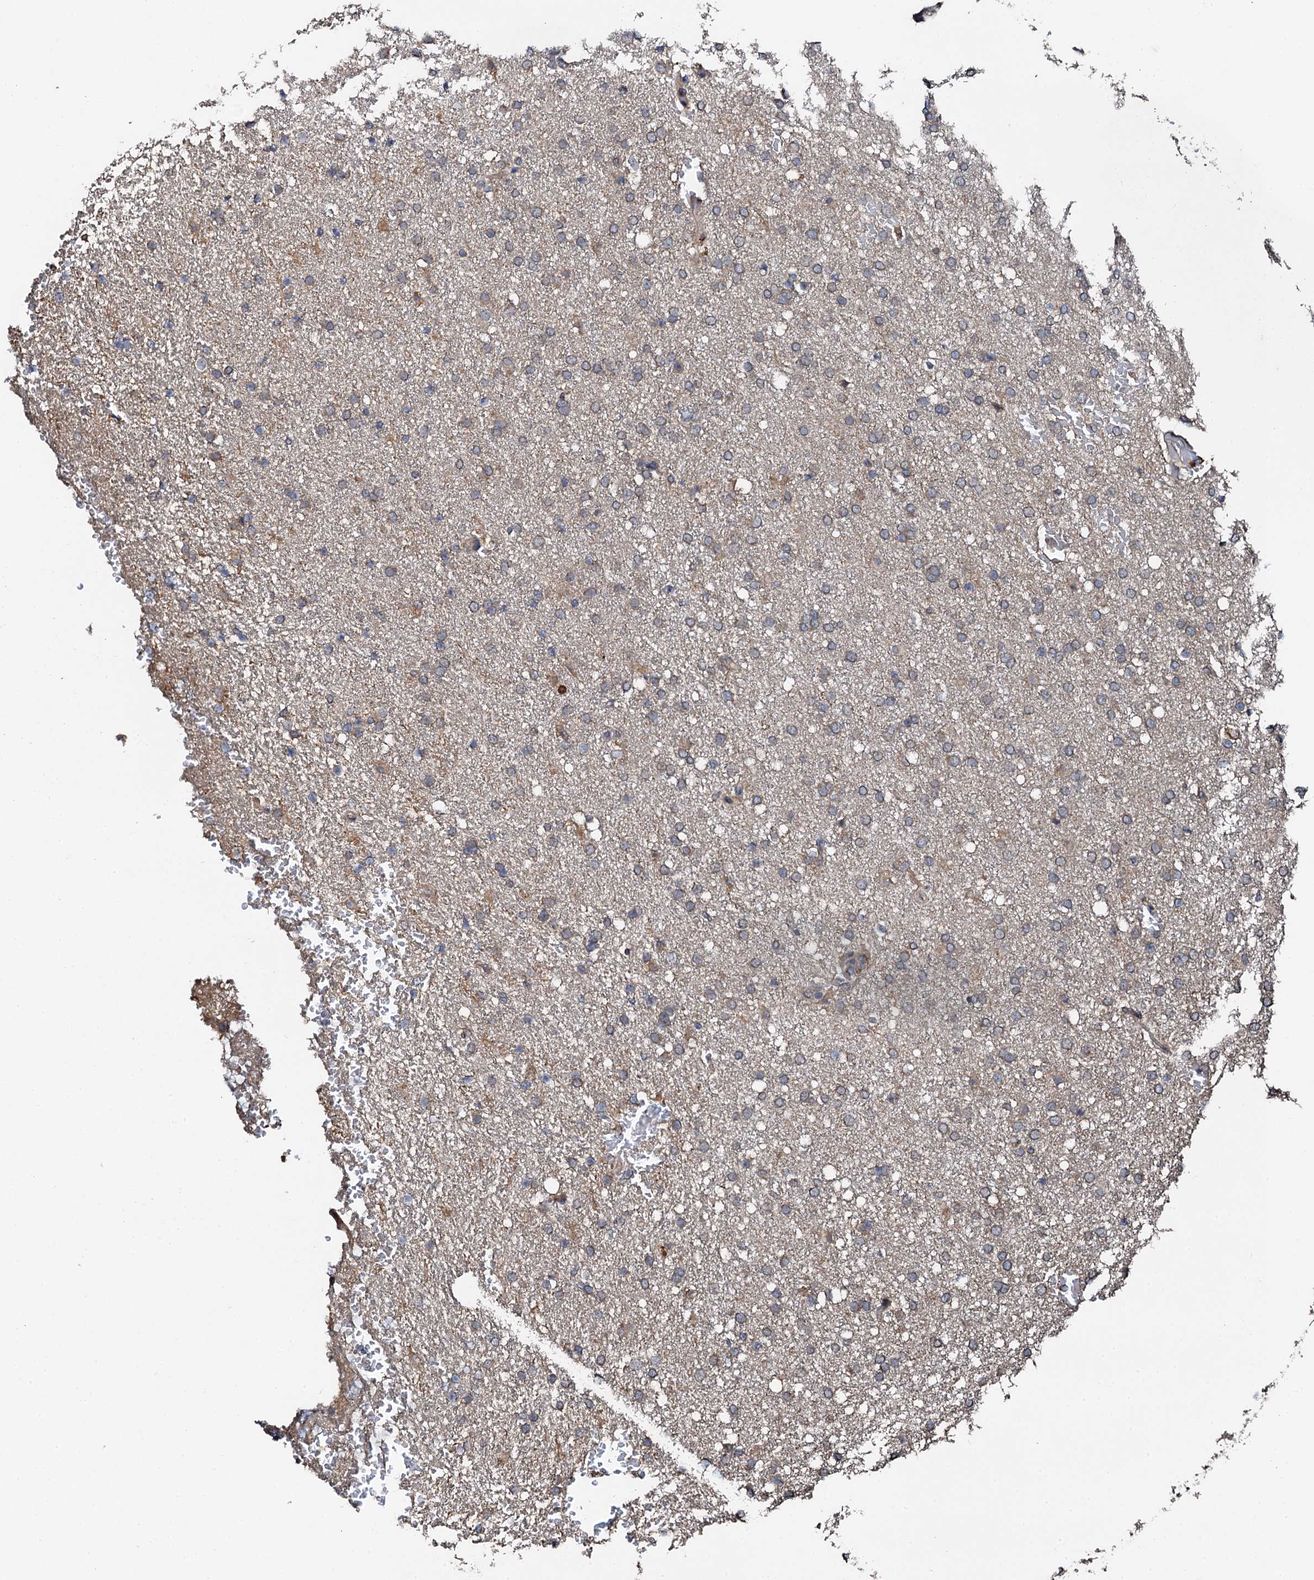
{"staining": {"intensity": "weak", "quantity": "25%-75%", "location": "cytoplasmic/membranous"}, "tissue": "glioma", "cell_type": "Tumor cells", "image_type": "cancer", "snomed": [{"axis": "morphology", "description": "Glioma, malignant, High grade"}, {"axis": "topography", "description": "Brain"}], "caption": "Tumor cells reveal weak cytoplasmic/membranous positivity in approximately 25%-75% of cells in high-grade glioma (malignant). The protein of interest is stained brown, and the nuclei are stained in blue (DAB (3,3'-diaminobenzidine) IHC with brightfield microscopy, high magnification).", "gene": "FLYWCH1", "patient": {"sex": "male", "age": 72}}